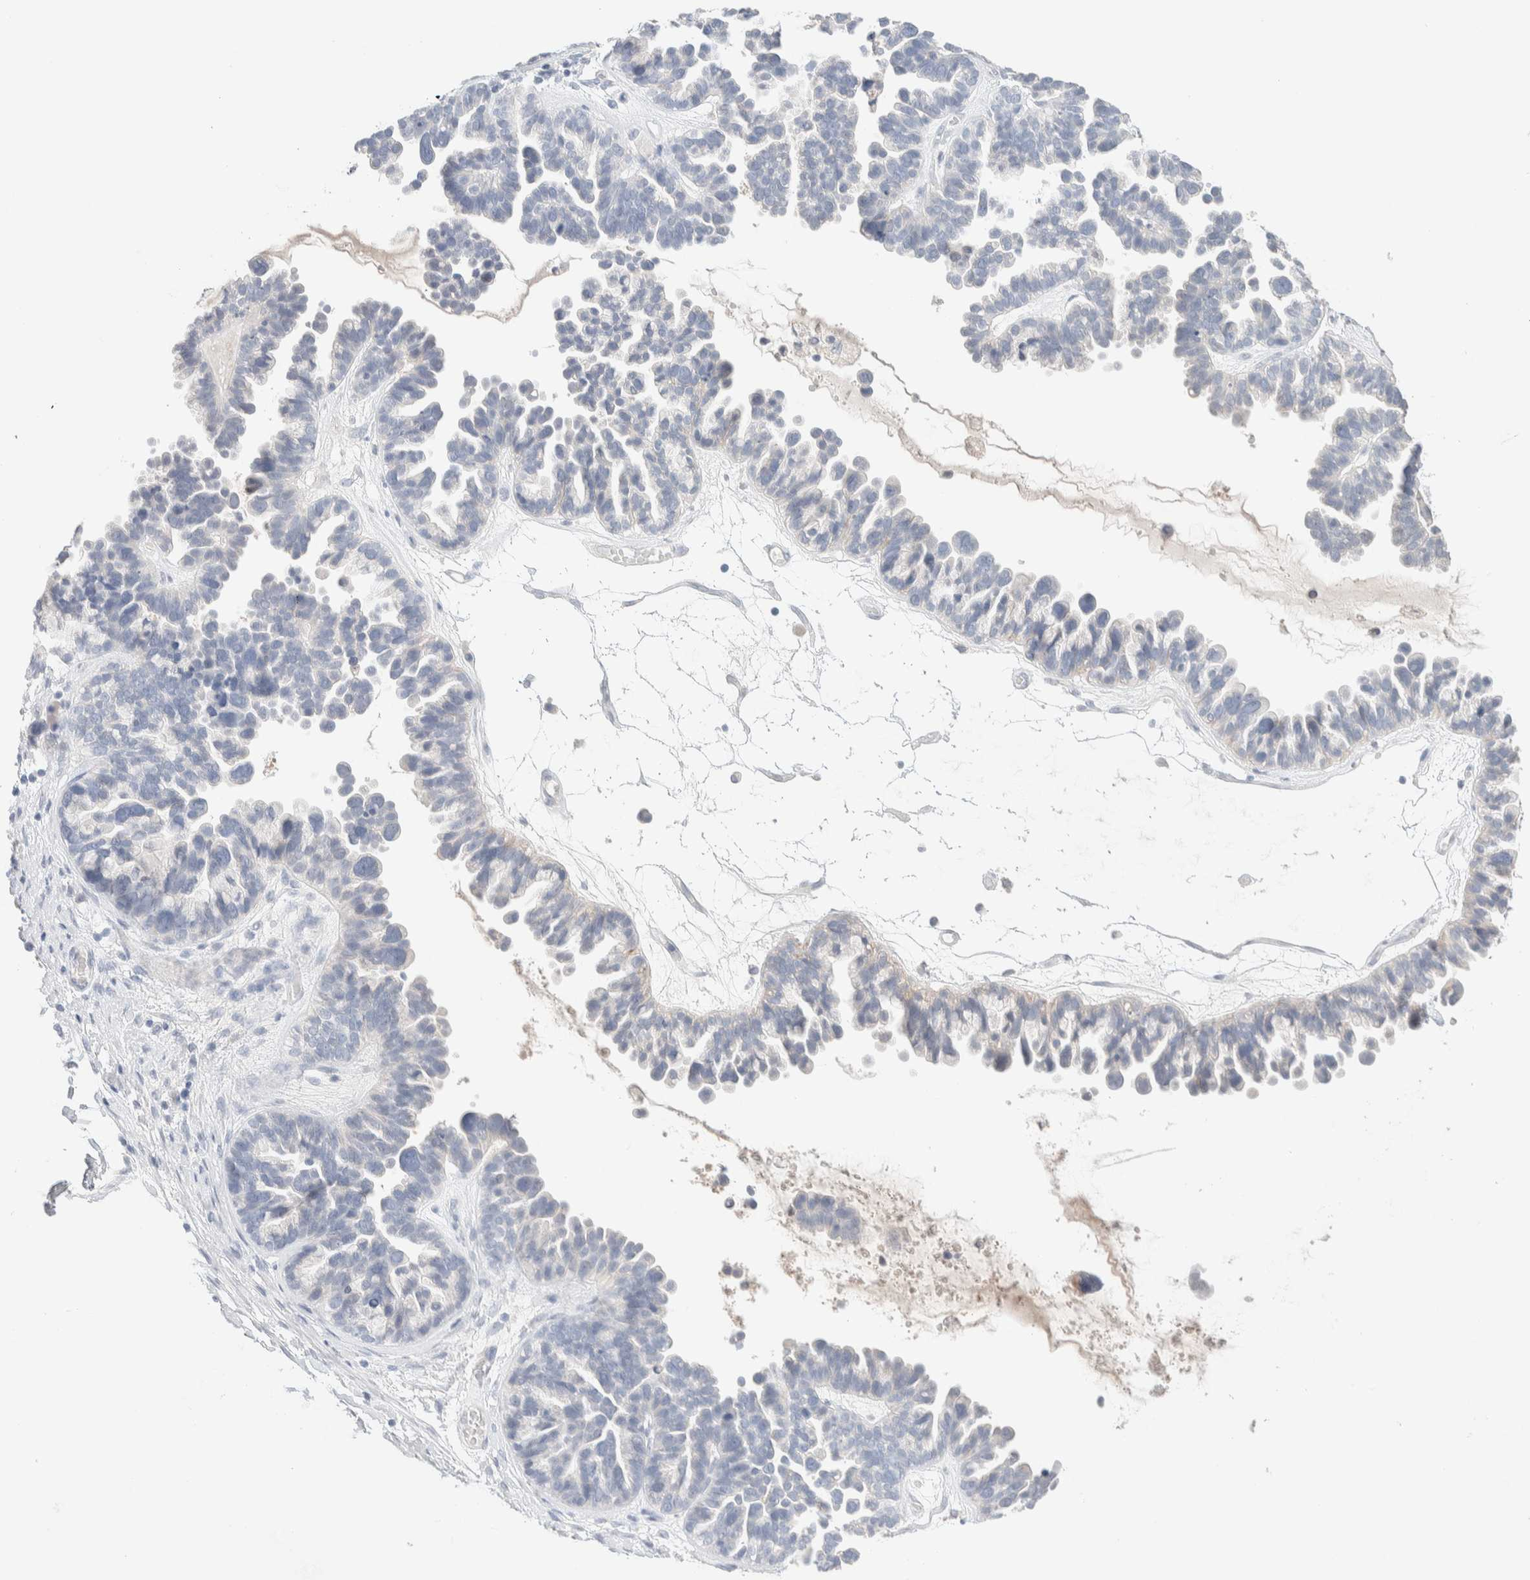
{"staining": {"intensity": "negative", "quantity": "none", "location": "none"}, "tissue": "ovarian cancer", "cell_type": "Tumor cells", "image_type": "cancer", "snomed": [{"axis": "morphology", "description": "Cystadenocarcinoma, serous, NOS"}, {"axis": "topography", "description": "Ovary"}], "caption": "An image of human serous cystadenocarcinoma (ovarian) is negative for staining in tumor cells.", "gene": "RIDA", "patient": {"sex": "female", "age": 56}}